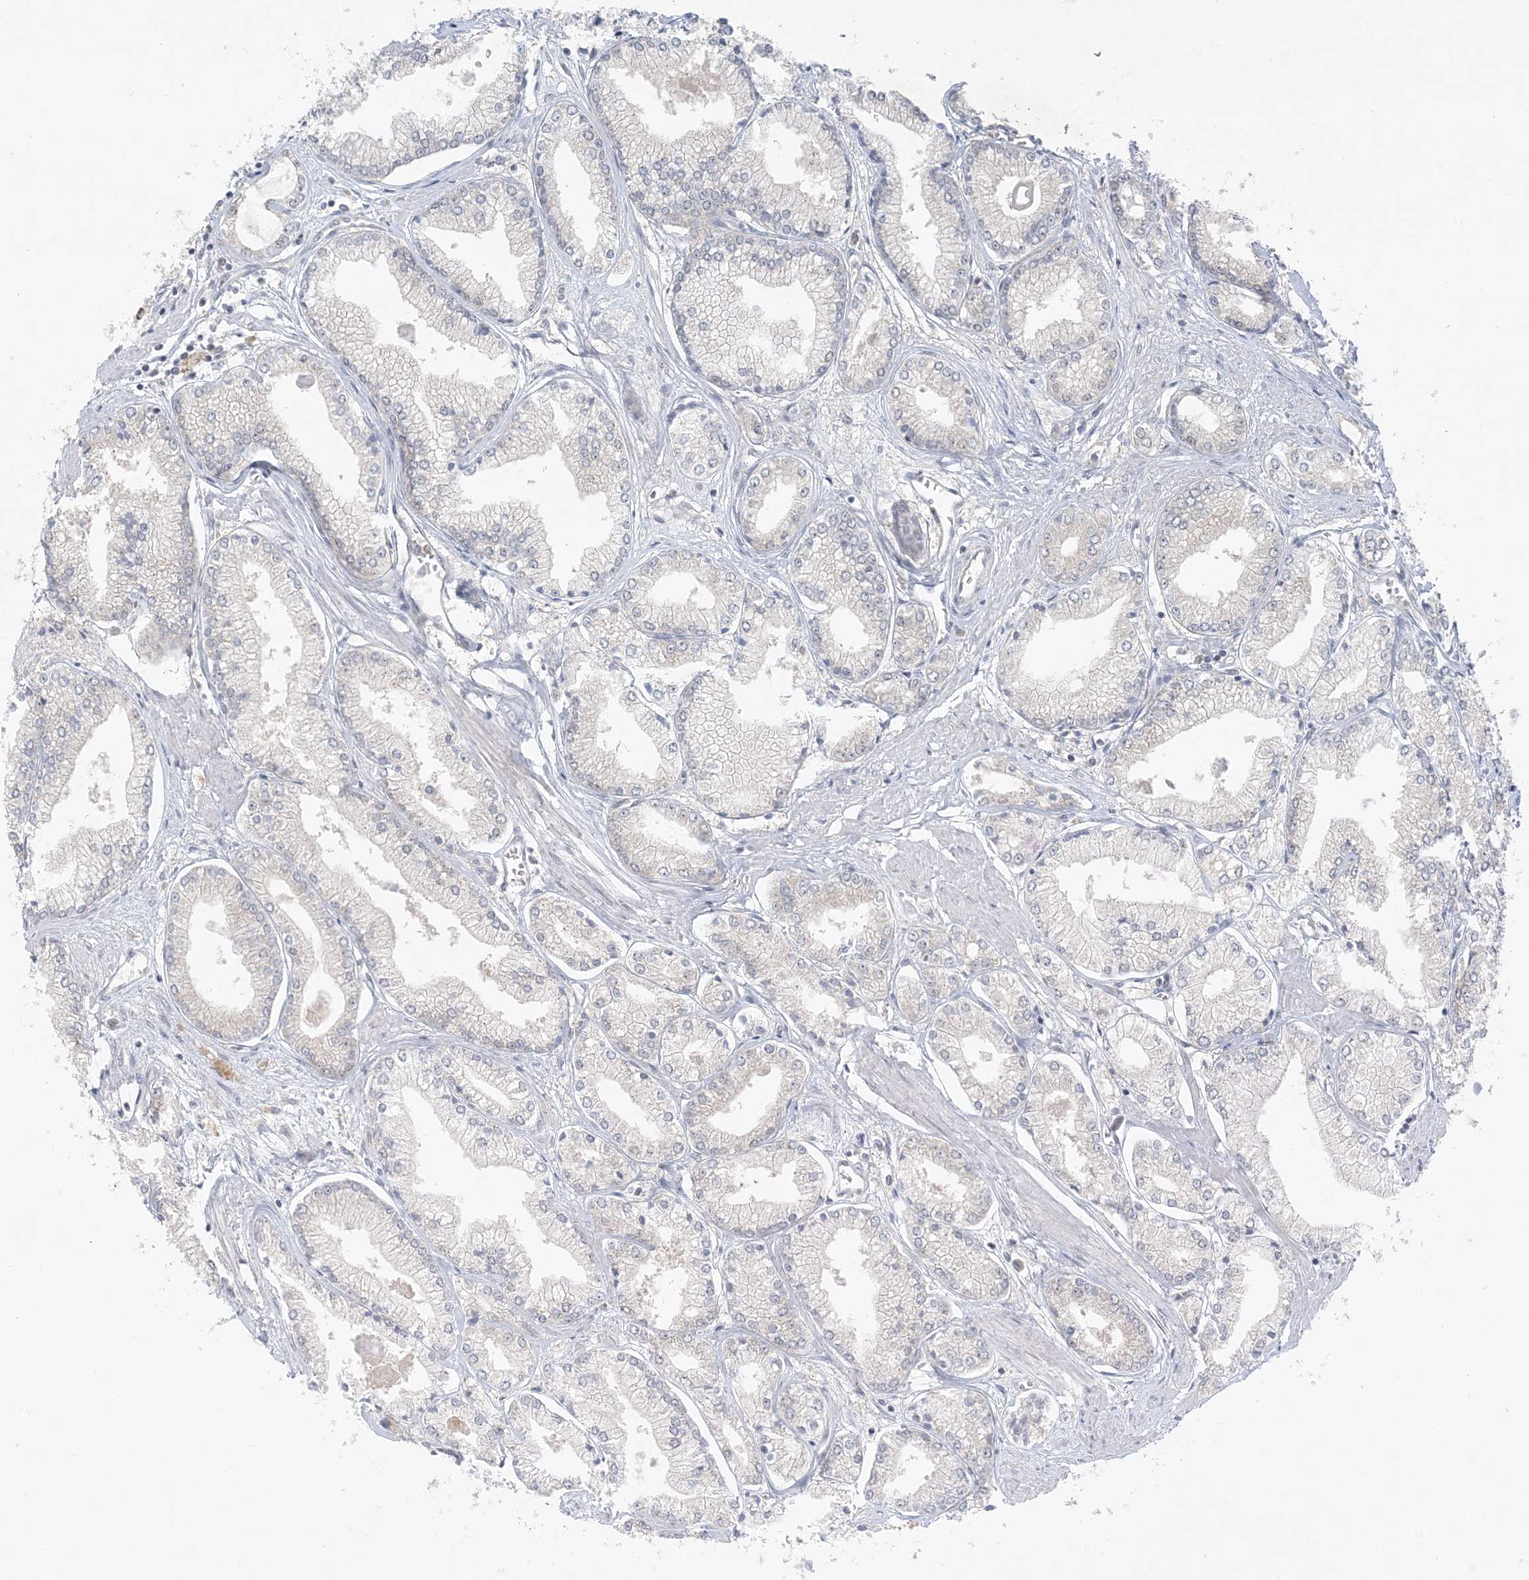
{"staining": {"intensity": "negative", "quantity": "none", "location": "none"}, "tissue": "prostate cancer", "cell_type": "Tumor cells", "image_type": "cancer", "snomed": [{"axis": "morphology", "description": "Adenocarcinoma, Low grade"}, {"axis": "topography", "description": "Prostate"}], "caption": "High magnification brightfield microscopy of adenocarcinoma (low-grade) (prostate) stained with DAB (brown) and counterstained with hematoxylin (blue): tumor cells show no significant expression.", "gene": "OBI1", "patient": {"sex": "male", "age": 60}}